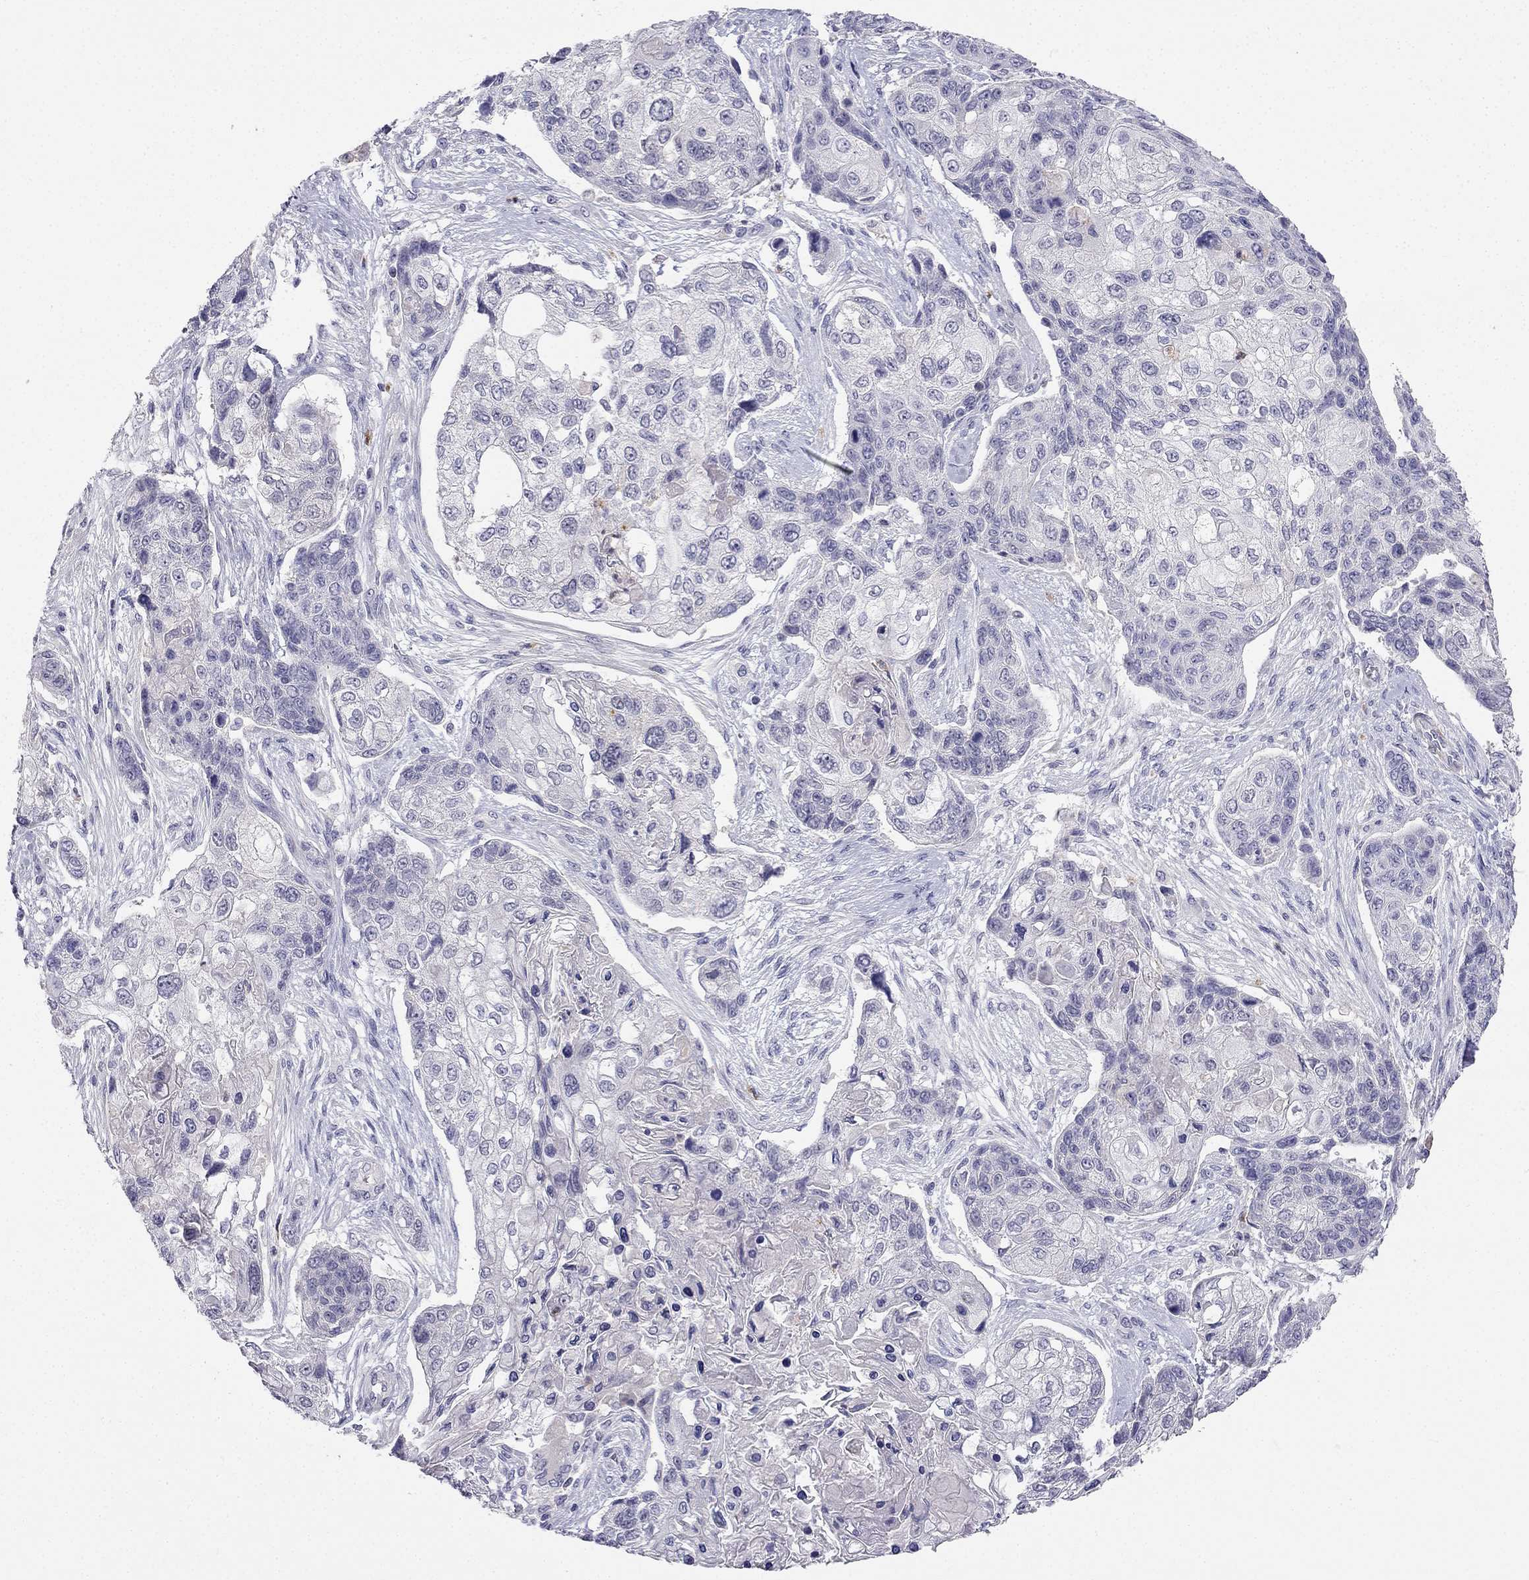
{"staining": {"intensity": "negative", "quantity": "none", "location": "none"}, "tissue": "lung cancer", "cell_type": "Tumor cells", "image_type": "cancer", "snomed": [{"axis": "morphology", "description": "Squamous cell carcinoma, NOS"}, {"axis": "topography", "description": "Lung"}], "caption": "A micrograph of human lung squamous cell carcinoma is negative for staining in tumor cells.", "gene": "C16orf89", "patient": {"sex": "male", "age": 69}}